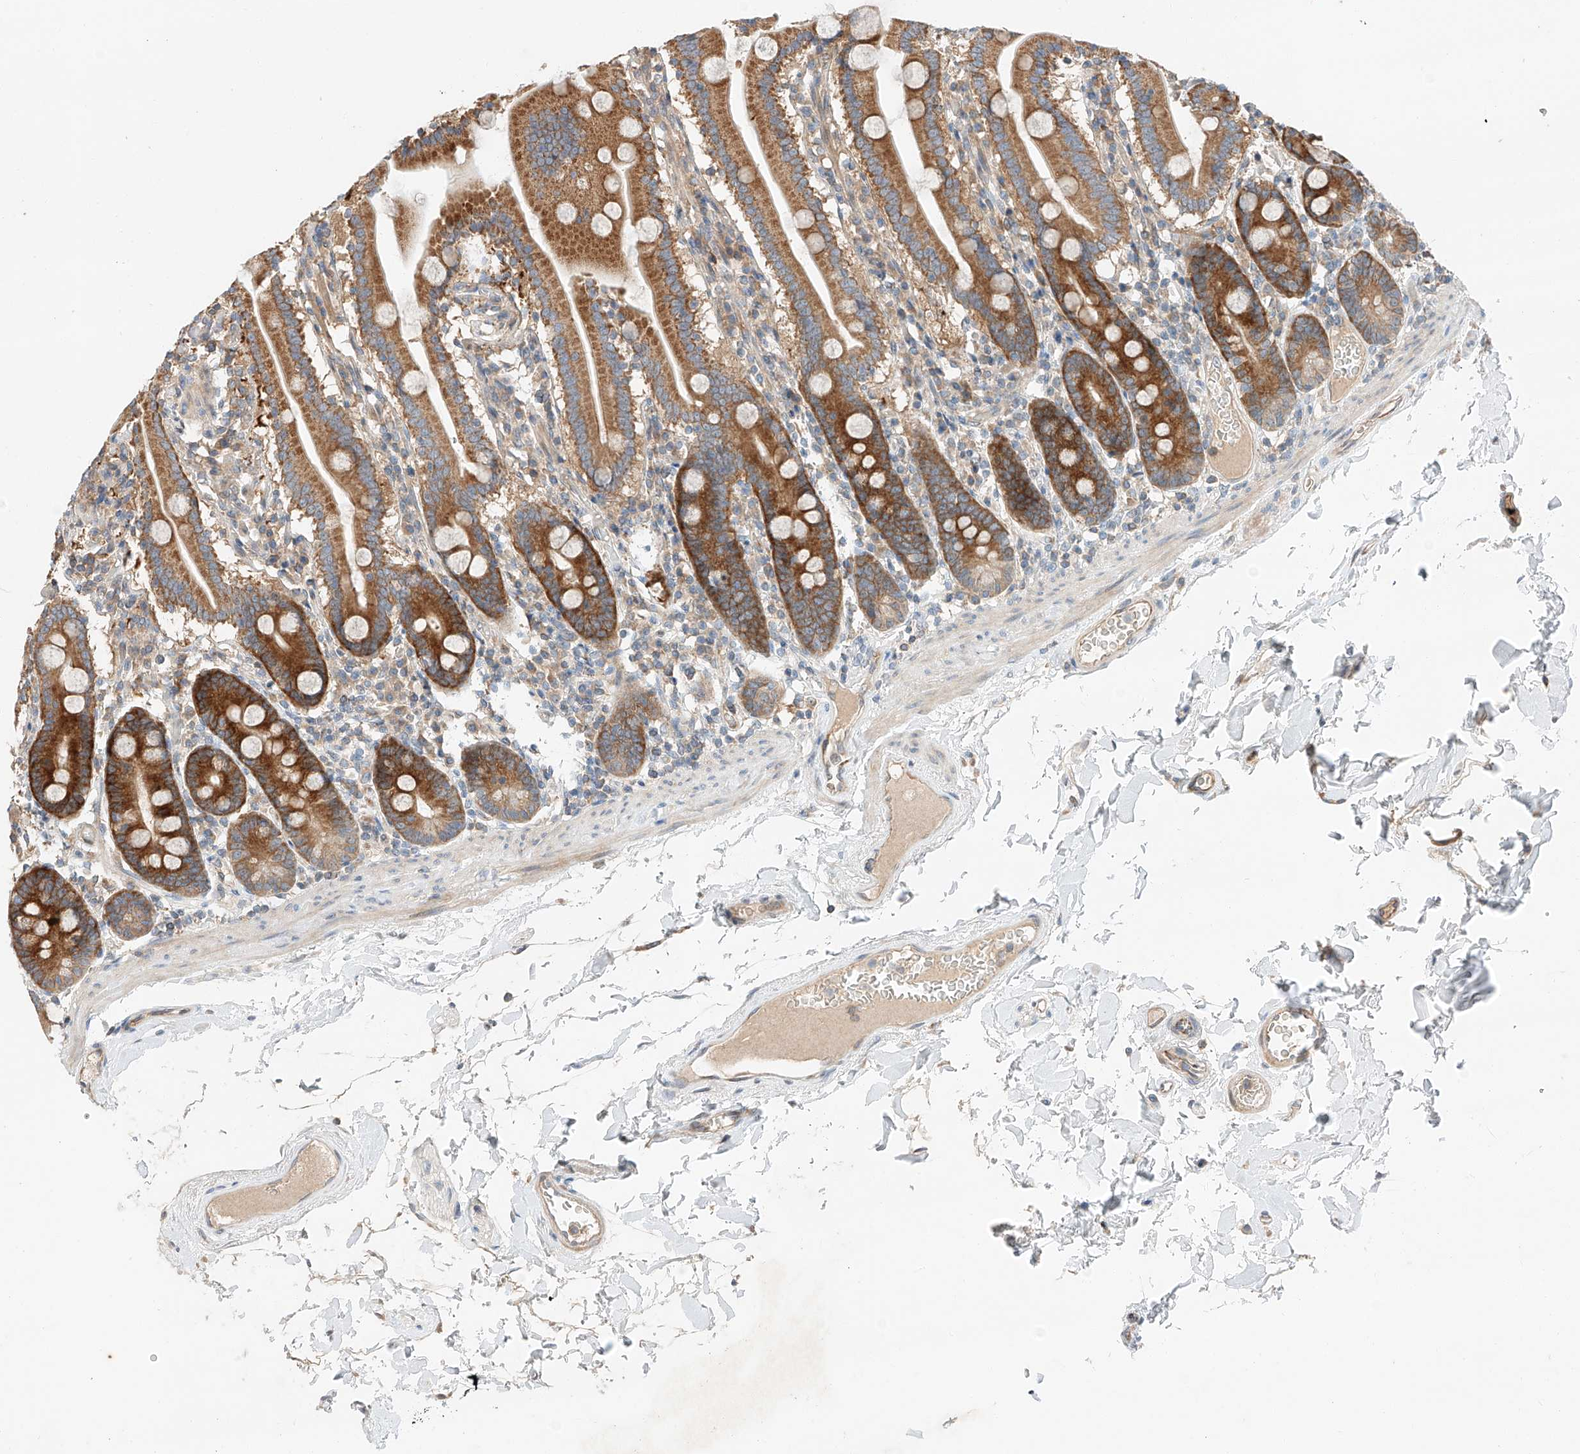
{"staining": {"intensity": "strong", "quantity": ">75%", "location": "cytoplasmic/membranous"}, "tissue": "duodenum", "cell_type": "Glandular cells", "image_type": "normal", "snomed": [{"axis": "morphology", "description": "Normal tissue, NOS"}, {"axis": "topography", "description": "Duodenum"}], "caption": "Duodenum was stained to show a protein in brown. There is high levels of strong cytoplasmic/membranous positivity in approximately >75% of glandular cells. Ihc stains the protein in brown and the nuclei are stained blue.", "gene": "RUSC1", "patient": {"sex": "male", "age": 55}}